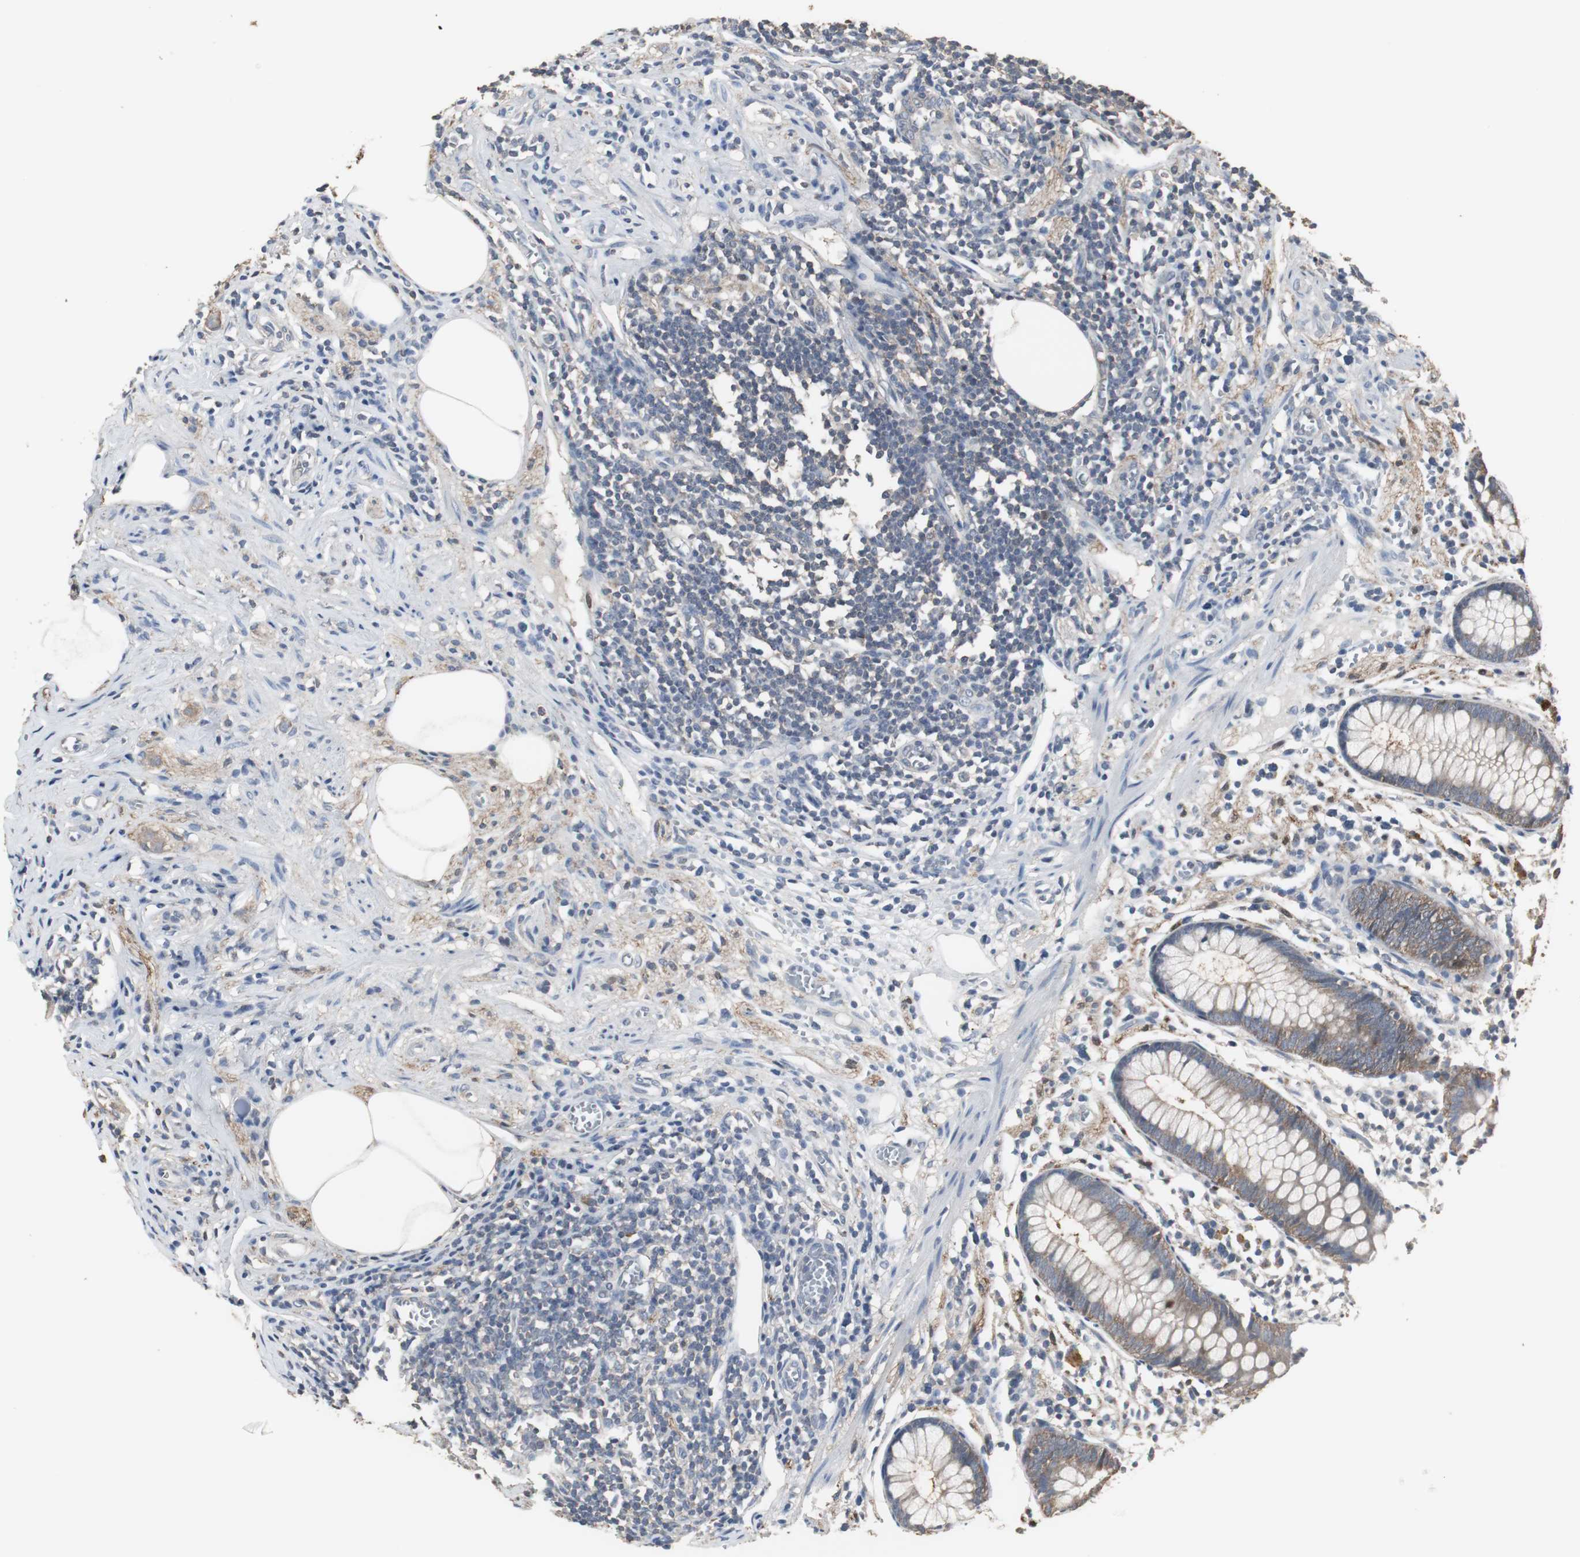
{"staining": {"intensity": "weak", "quantity": ">75%", "location": "cytoplasmic/membranous"}, "tissue": "appendix", "cell_type": "Glandular cells", "image_type": "normal", "snomed": [{"axis": "morphology", "description": "Normal tissue, NOS"}, {"axis": "topography", "description": "Appendix"}], "caption": "About >75% of glandular cells in normal human appendix demonstrate weak cytoplasmic/membranous protein positivity as visualized by brown immunohistochemical staining.", "gene": "HPRT1", "patient": {"sex": "male", "age": 38}}